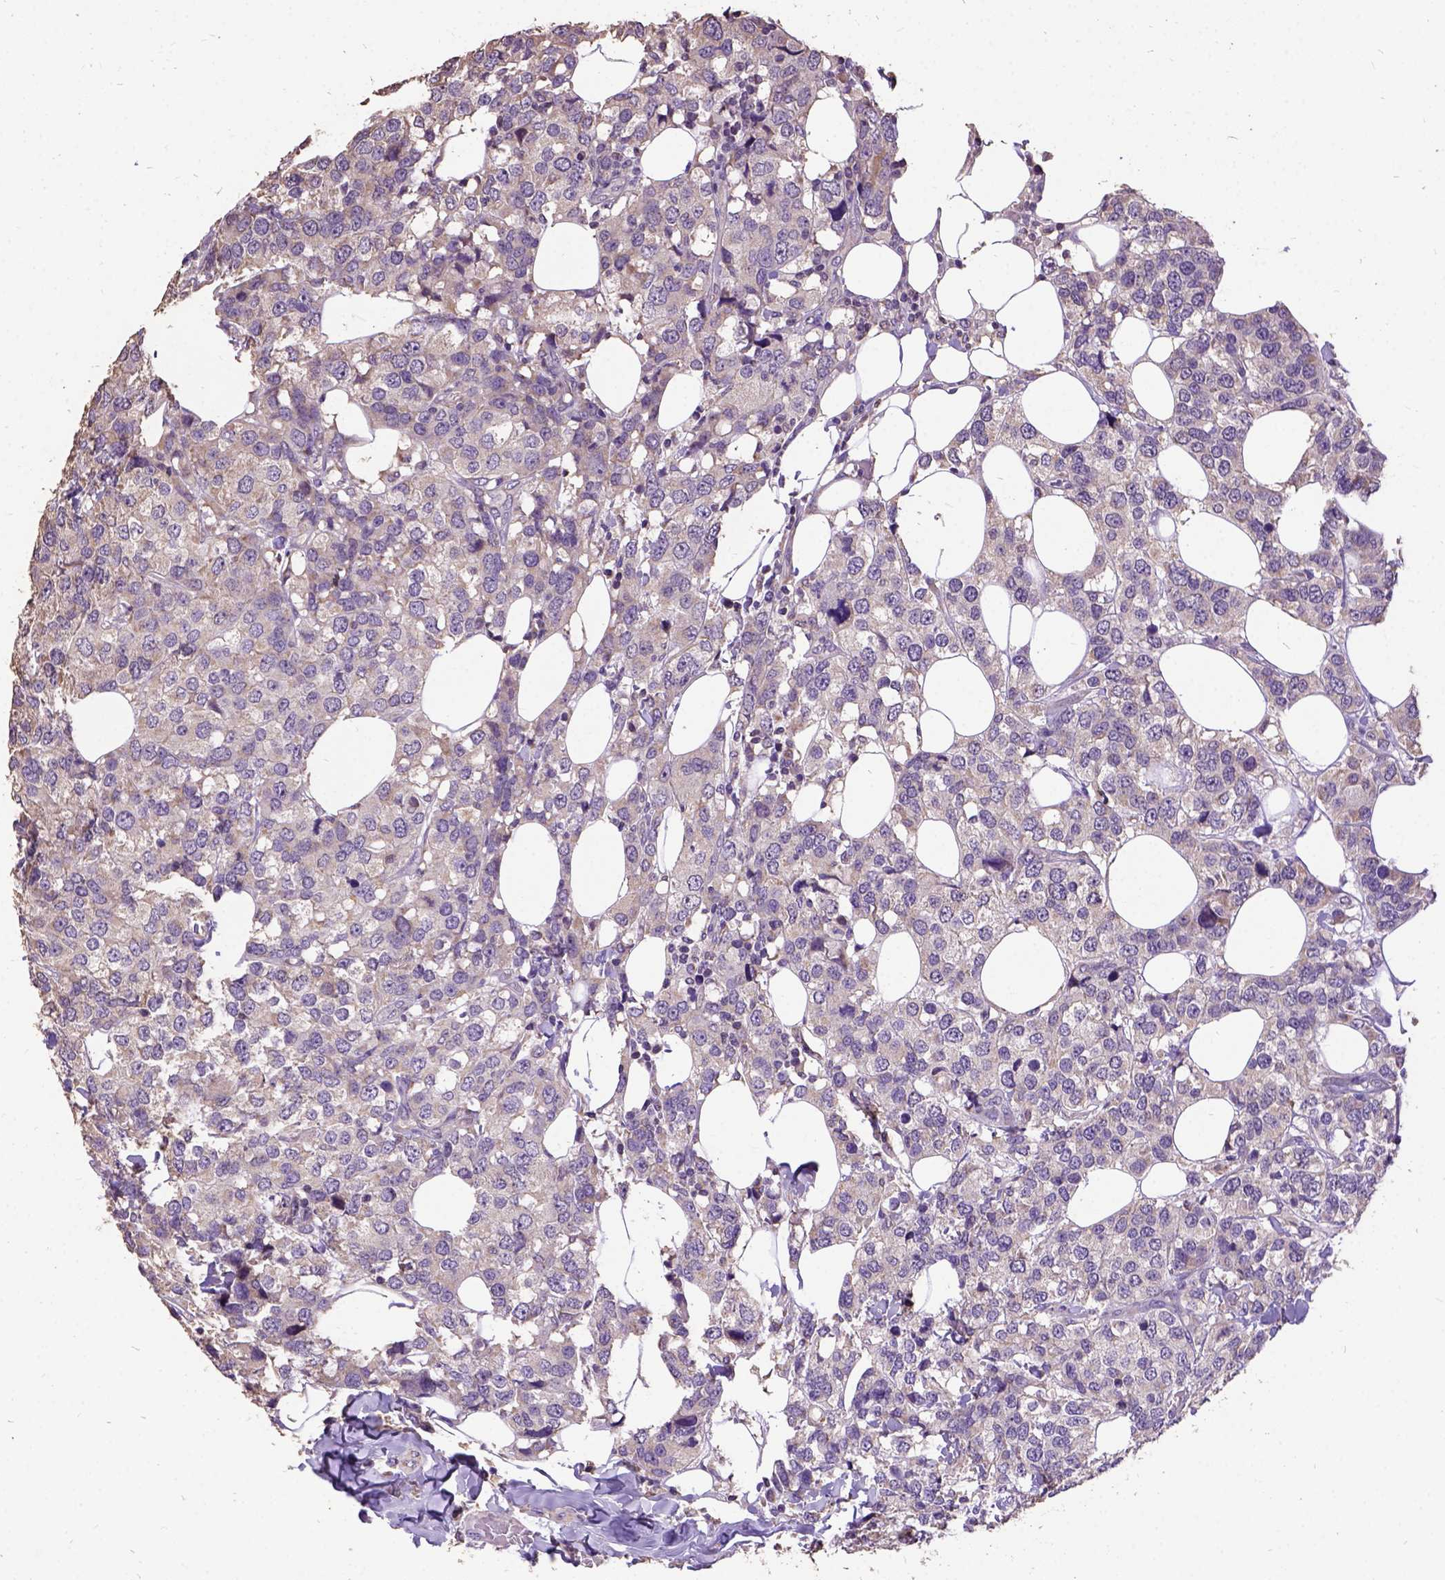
{"staining": {"intensity": "weak", "quantity": ">75%", "location": "cytoplasmic/membranous"}, "tissue": "breast cancer", "cell_type": "Tumor cells", "image_type": "cancer", "snomed": [{"axis": "morphology", "description": "Lobular carcinoma"}, {"axis": "topography", "description": "Breast"}], "caption": "Immunohistochemical staining of breast cancer (lobular carcinoma) displays low levels of weak cytoplasmic/membranous positivity in approximately >75% of tumor cells.", "gene": "DQX1", "patient": {"sex": "female", "age": 59}}